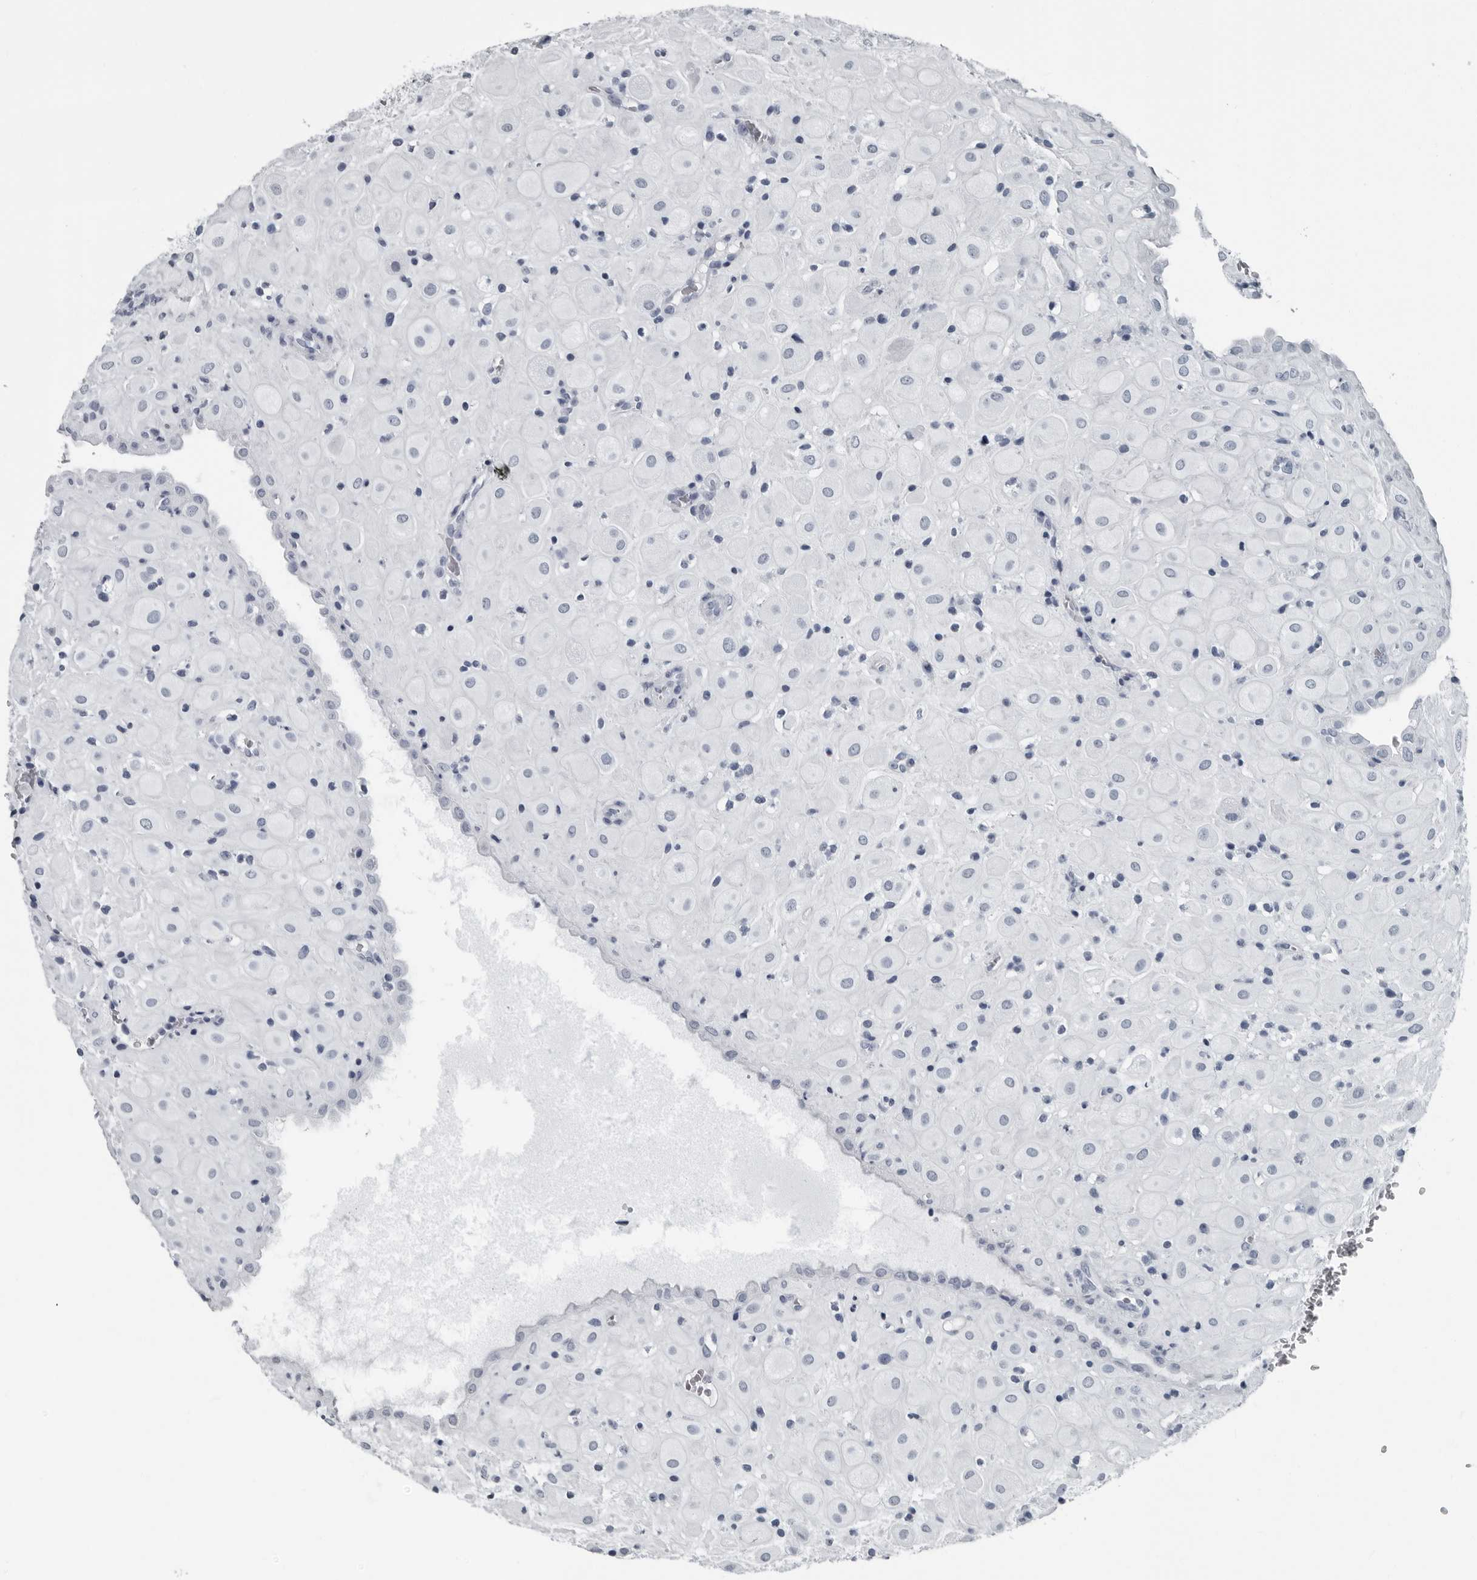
{"staining": {"intensity": "negative", "quantity": "none", "location": "none"}, "tissue": "placenta", "cell_type": "Decidual cells", "image_type": "normal", "snomed": [{"axis": "morphology", "description": "Normal tissue, NOS"}, {"axis": "topography", "description": "Placenta"}], "caption": "This is a histopathology image of immunohistochemistry (IHC) staining of normal placenta, which shows no positivity in decidual cells.", "gene": "PRSS1", "patient": {"sex": "female", "age": 35}}